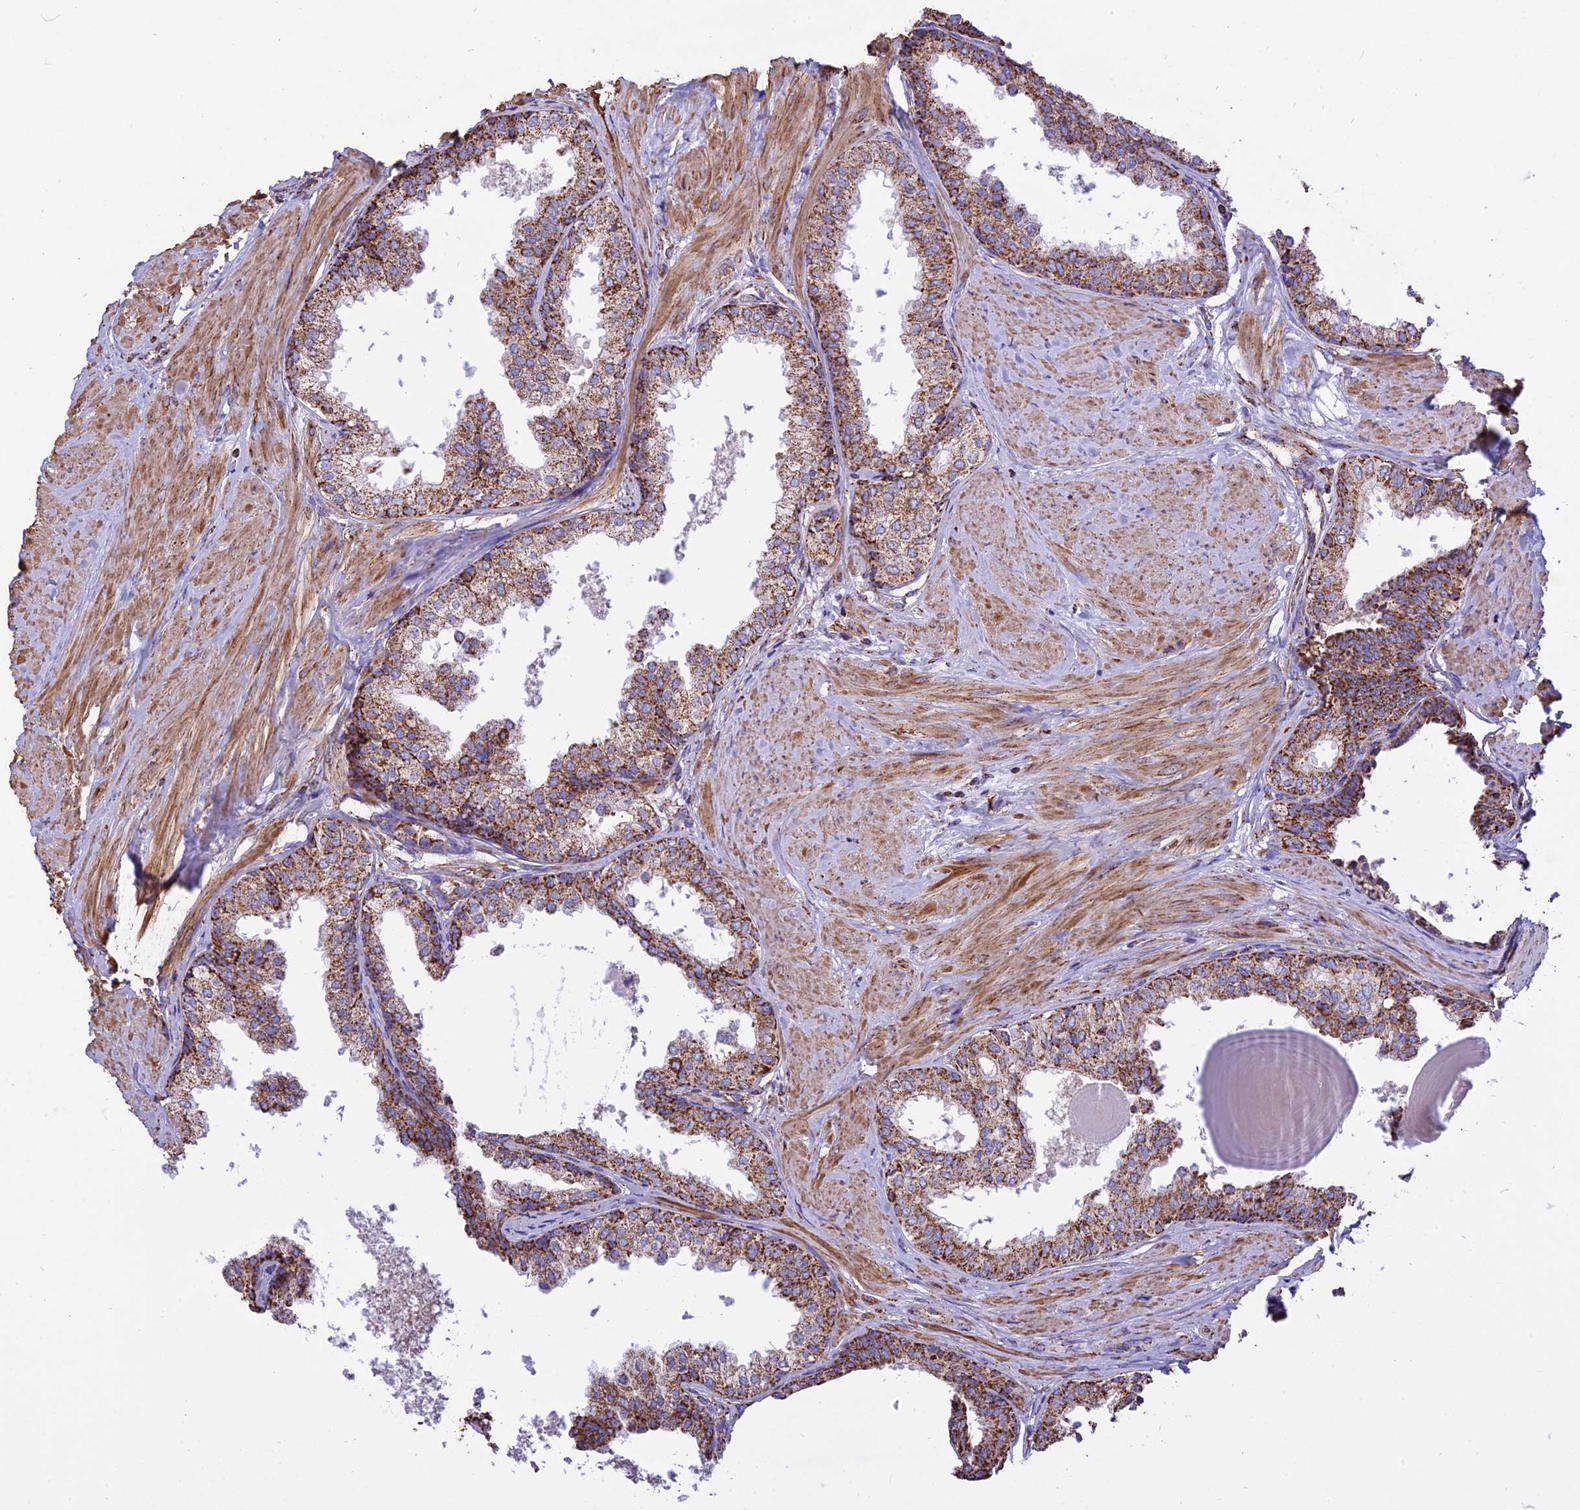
{"staining": {"intensity": "strong", "quantity": ">75%", "location": "cytoplasmic/membranous"}, "tissue": "prostate", "cell_type": "Glandular cells", "image_type": "normal", "snomed": [{"axis": "morphology", "description": "Normal tissue, NOS"}, {"axis": "topography", "description": "Prostate"}], "caption": "Immunohistochemistry micrograph of normal prostate: human prostate stained using IHC displays high levels of strong protein expression localized specifically in the cytoplasmic/membranous of glandular cells, appearing as a cytoplasmic/membranous brown color.", "gene": "TTC4", "patient": {"sex": "male", "age": 48}}